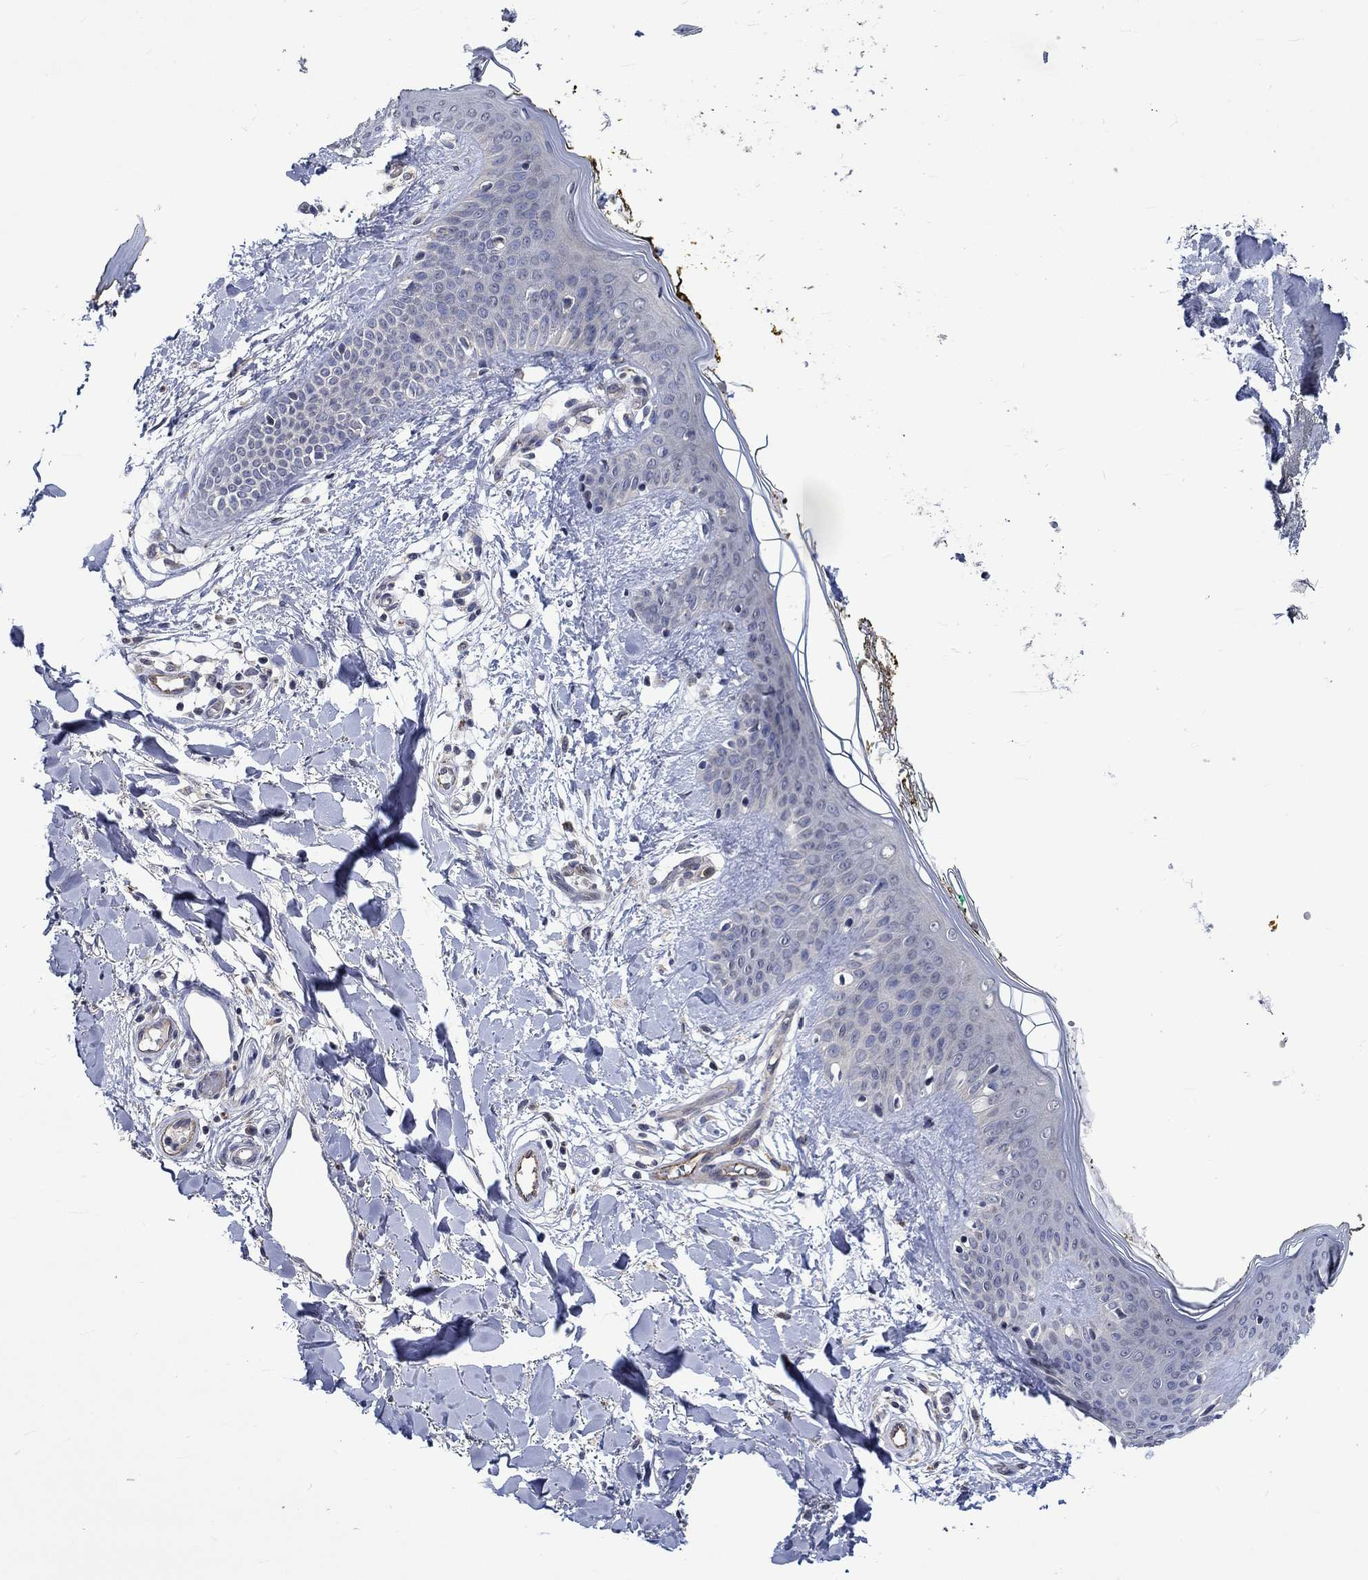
{"staining": {"intensity": "negative", "quantity": "none", "location": "none"}, "tissue": "skin", "cell_type": "Fibroblasts", "image_type": "normal", "snomed": [{"axis": "morphology", "description": "Normal tissue, NOS"}, {"axis": "topography", "description": "Skin"}], "caption": "Immunohistochemistry (IHC) image of benign human skin stained for a protein (brown), which reveals no staining in fibroblasts.", "gene": "GJA5", "patient": {"sex": "female", "age": 34}}